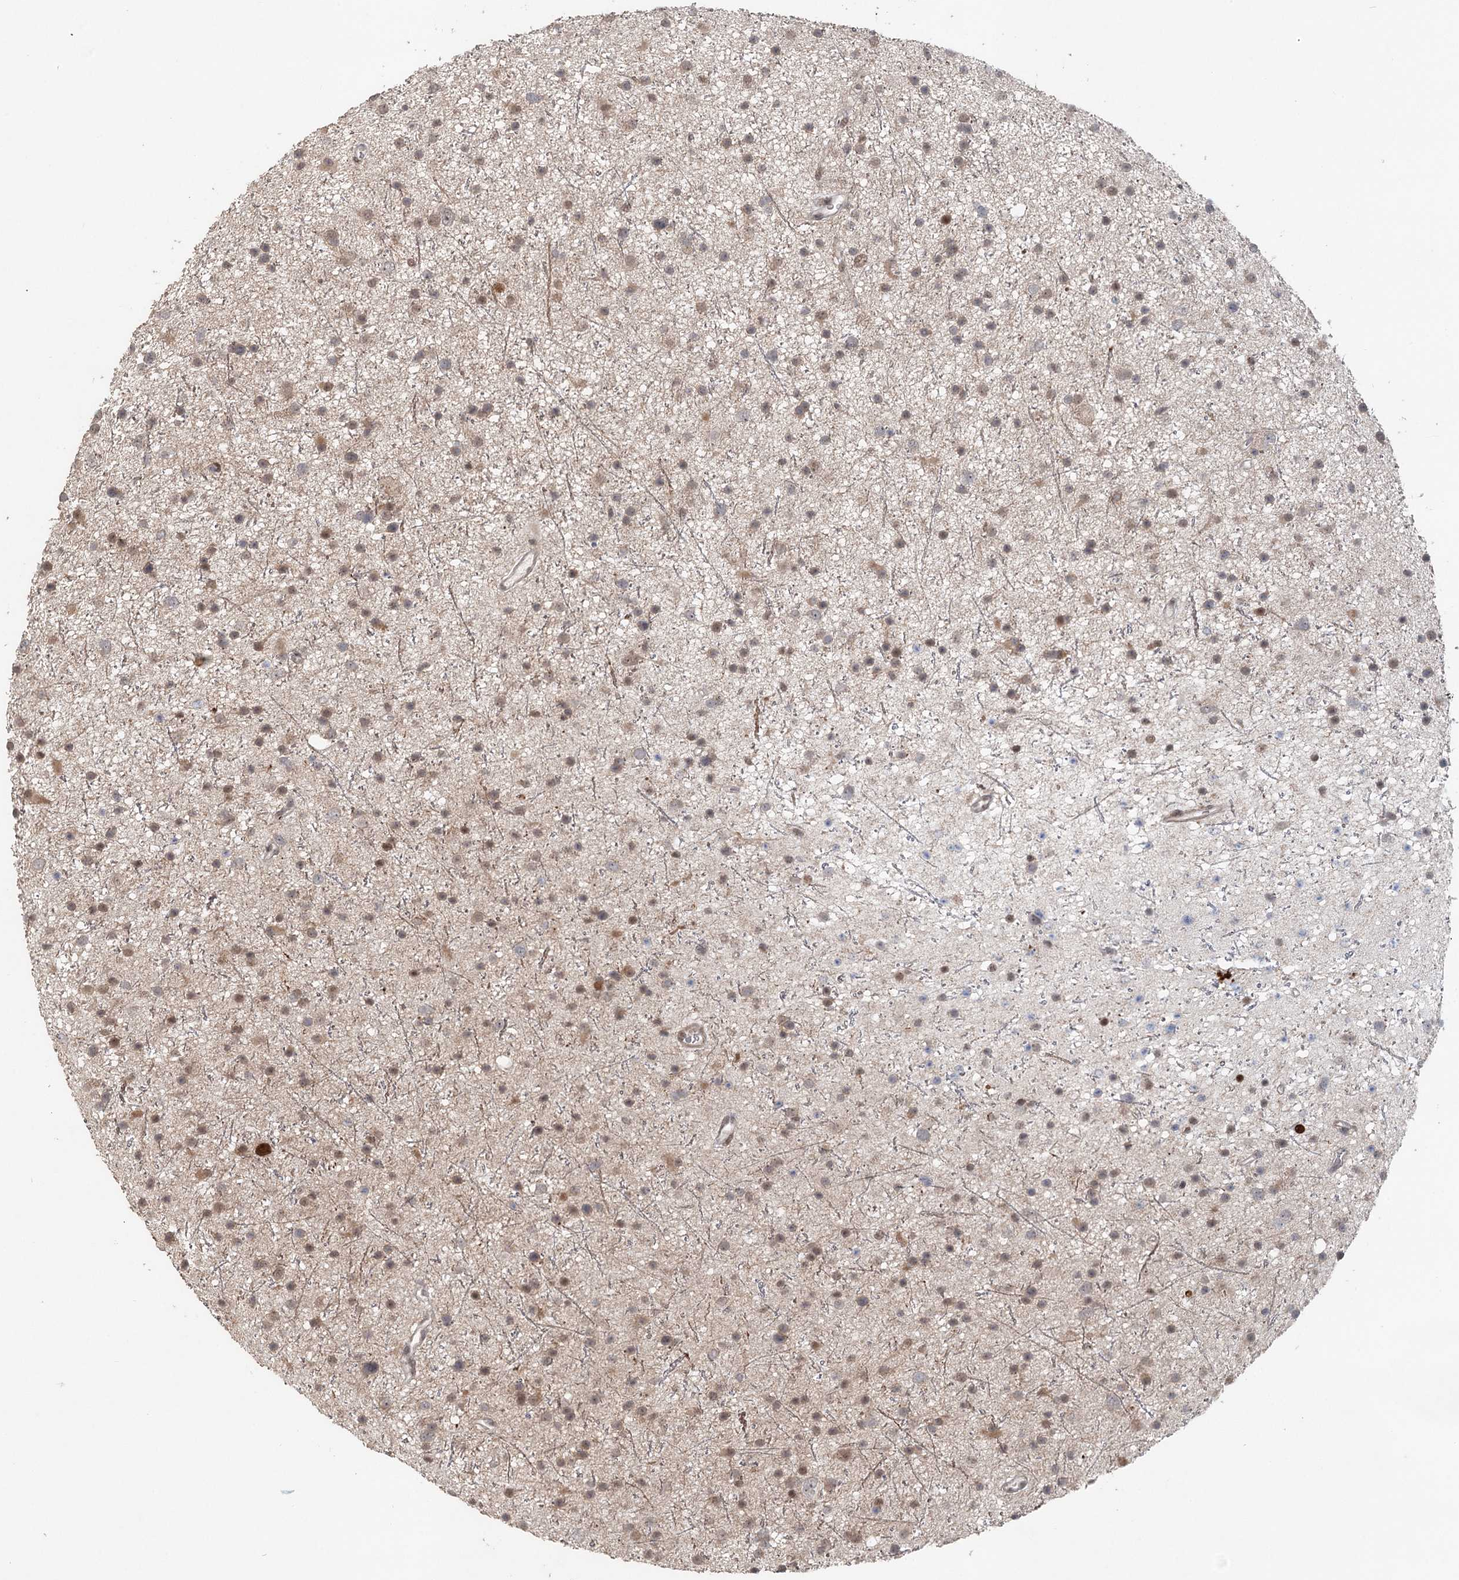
{"staining": {"intensity": "weak", "quantity": ">75%", "location": "nuclear"}, "tissue": "glioma", "cell_type": "Tumor cells", "image_type": "cancer", "snomed": [{"axis": "morphology", "description": "Glioma, malignant, Low grade"}, {"axis": "topography", "description": "Cerebral cortex"}], "caption": "Immunohistochemistry (IHC) of malignant low-grade glioma demonstrates low levels of weak nuclear positivity in approximately >75% of tumor cells.", "gene": "BNIP5", "patient": {"sex": "female", "age": 39}}